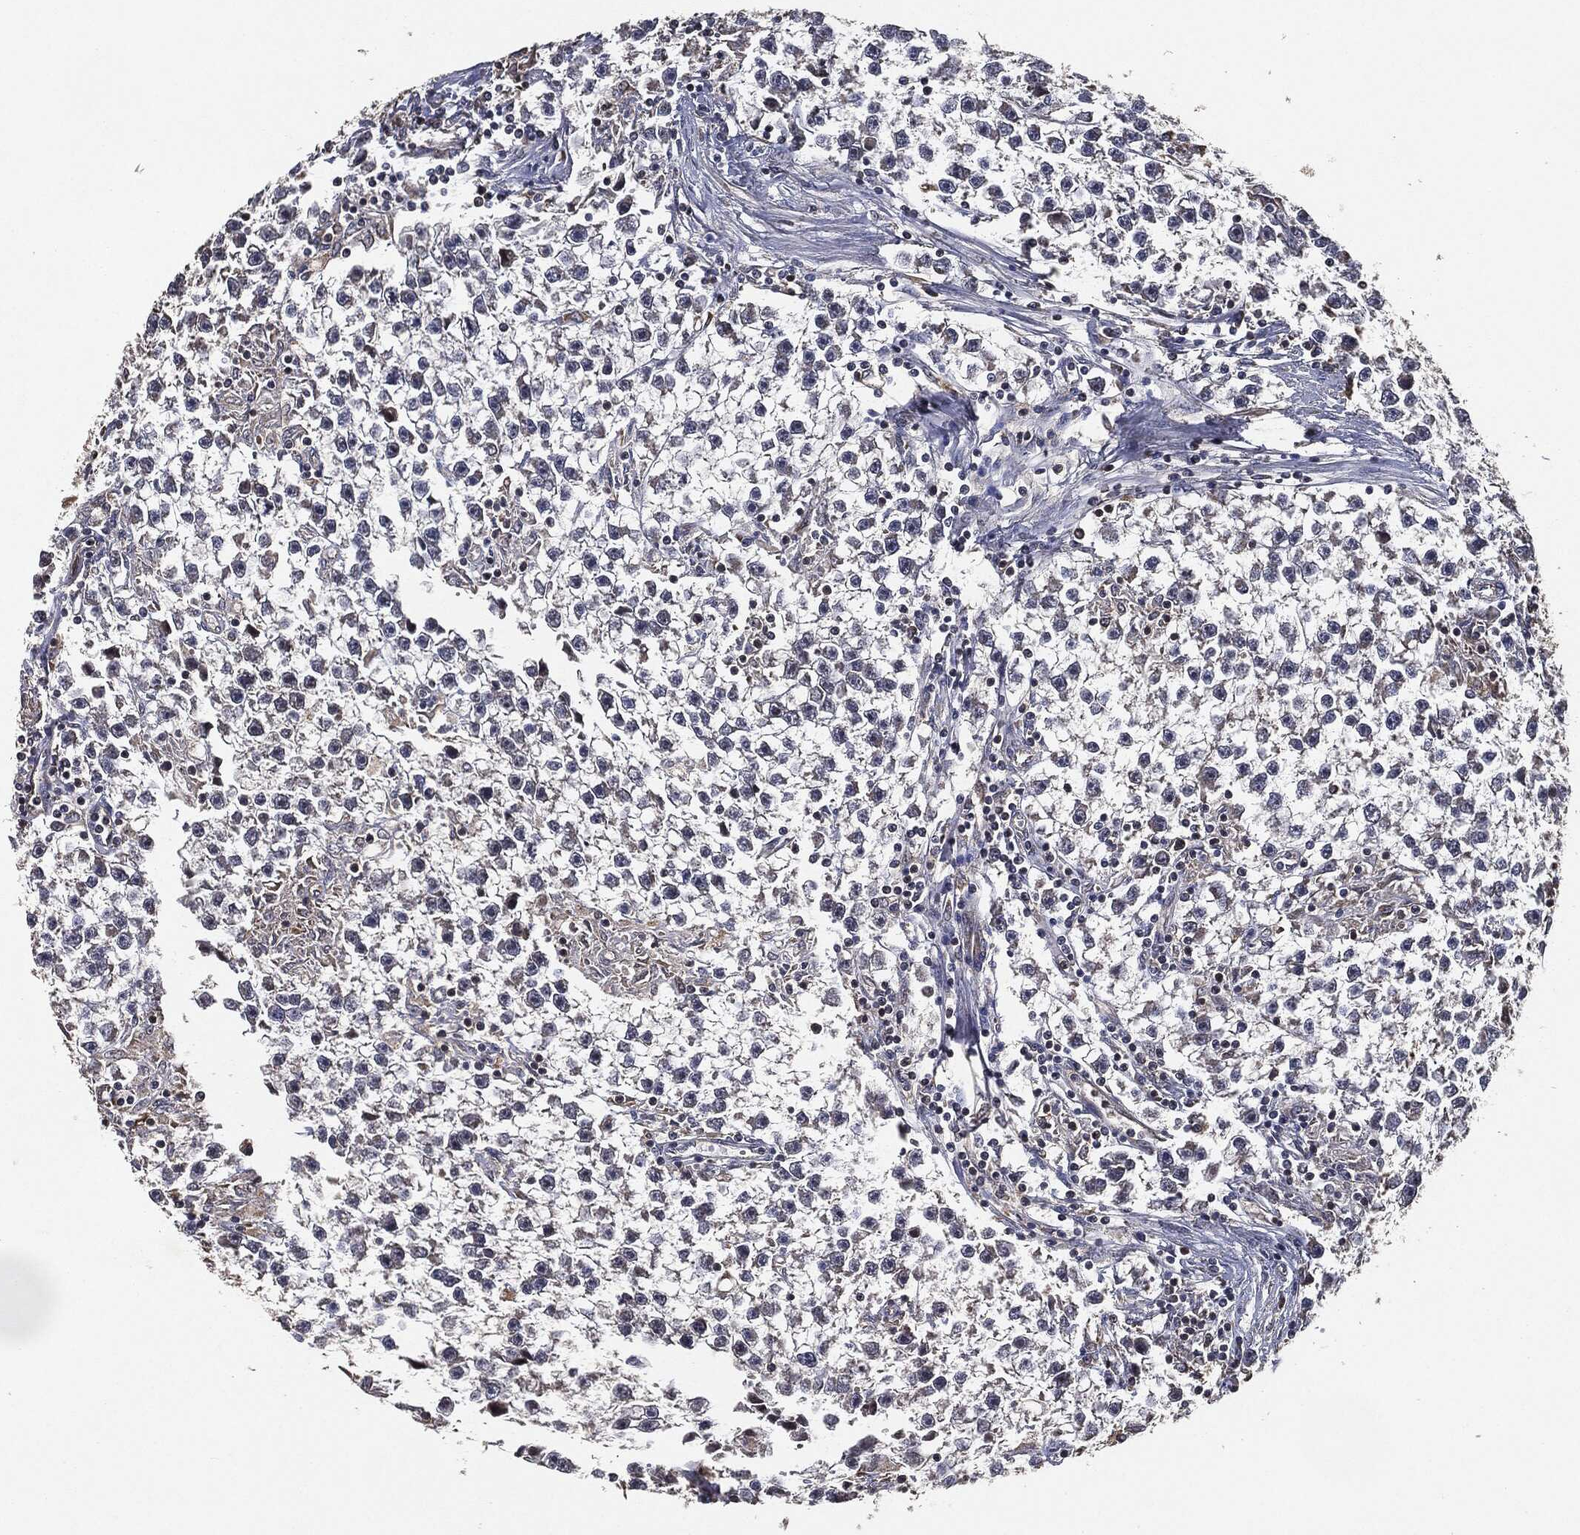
{"staining": {"intensity": "negative", "quantity": "none", "location": "none"}, "tissue": "testis cancer", "cell_type": "Tumor cells", "image_type": "cancer", "snomed": [{"axis": "morphology", "description": "Seminoma, NOS"}, {"axis": "topography", "description": "Testis"}], "caption": "This micrograph is of testis cancer stained with IHC to label a protein in brown with the nuclei are counter-stained blue. There is no staining in tumor cells.", "gene": "MIER2", "patient": {"sex": "male", "age": 59}}